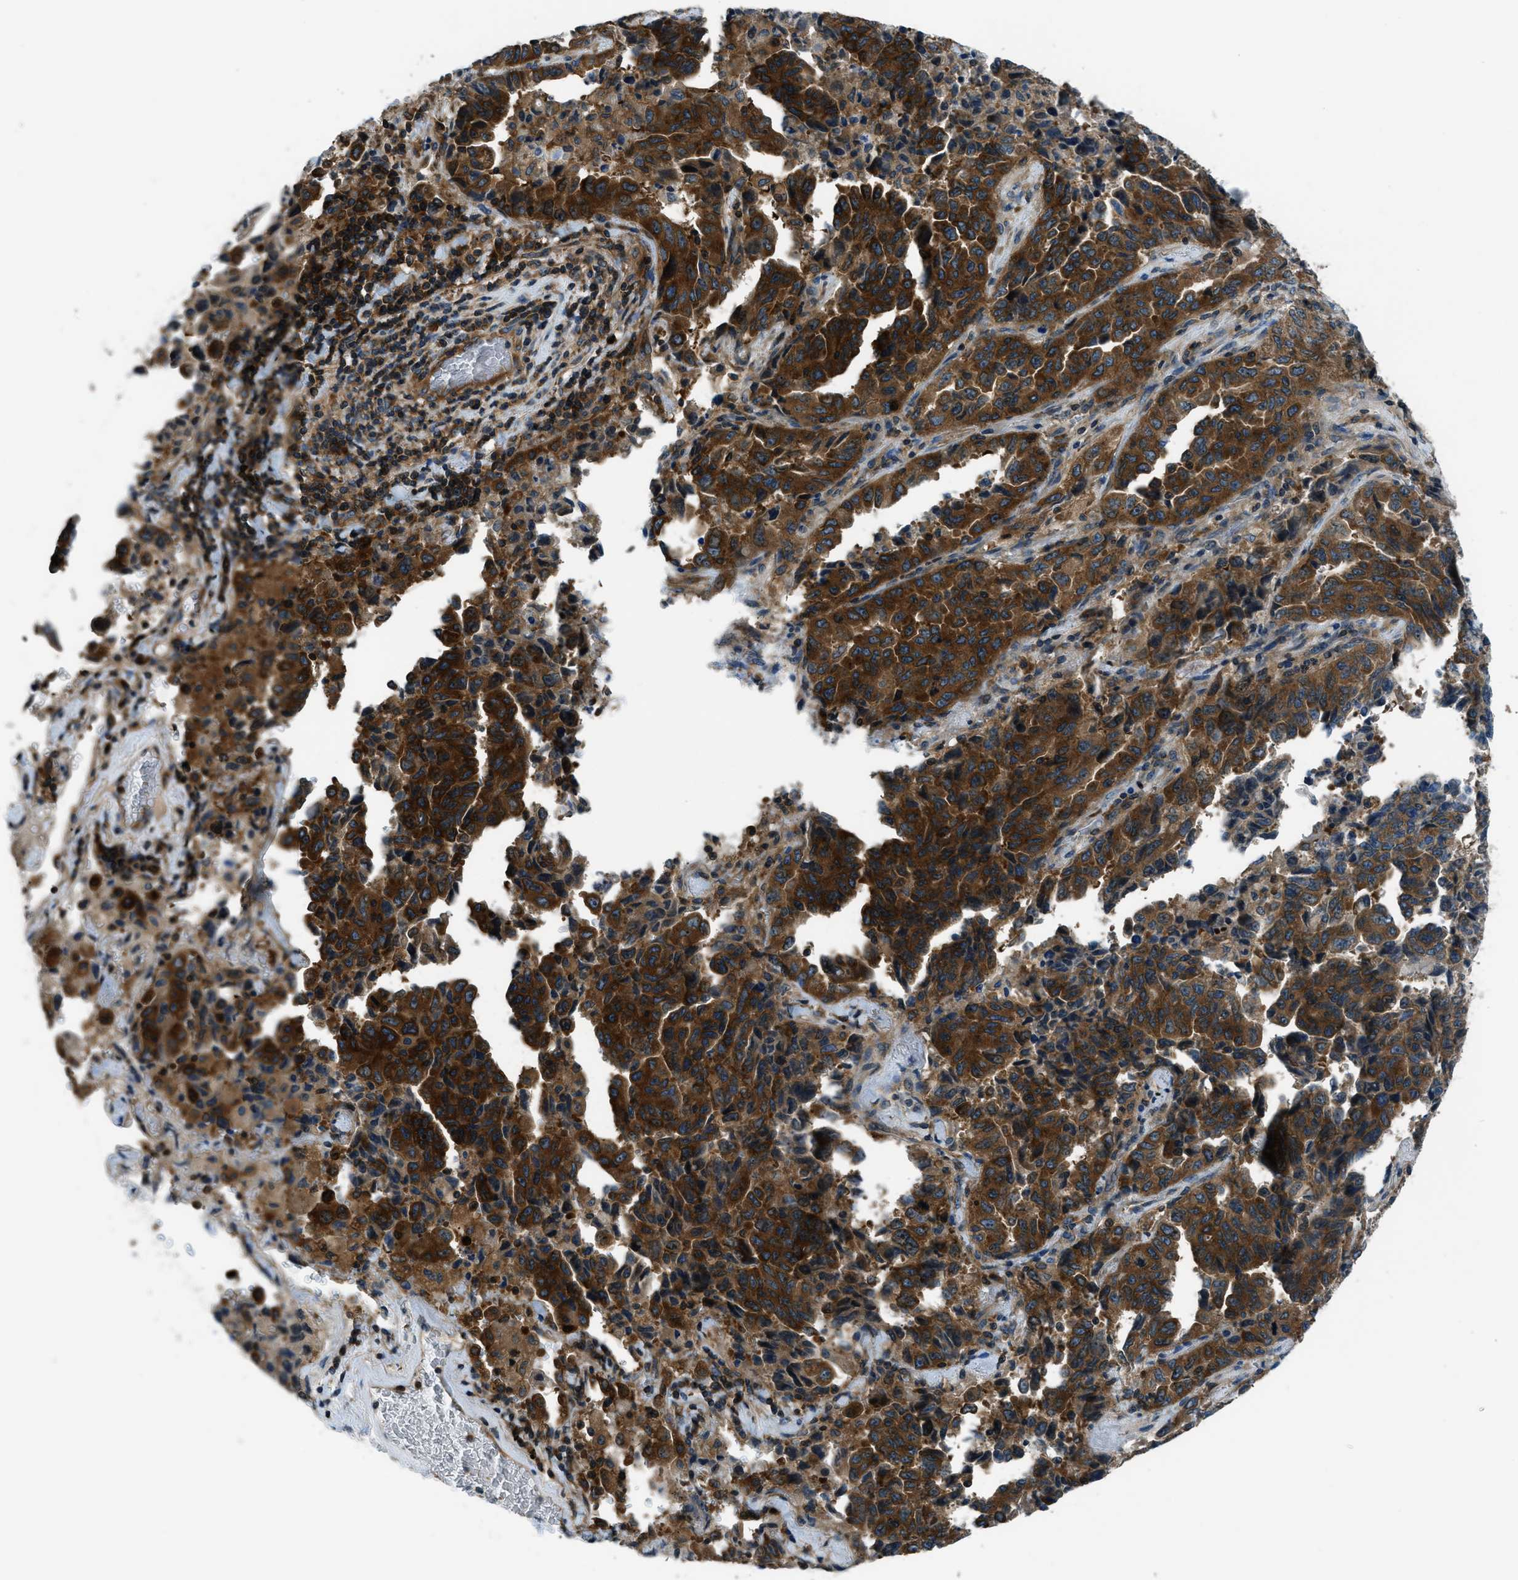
{"staining": {"intensity": "strong", "quantity": ">75%", "location": "cytoplasmic/membranous"}, "tissue": "lung cancer", "cell_type": "Tumor cells", "image_type": "cancer", "snomed": [{"axis": "morphology", "description": "Adenocarcinoma, NOS"}, {"axis": "topography", "description": "Lung"}], "caption": "Immunohistochemistry of lung cancer (adenocarcinoma) demonstrates high levels of strong cytoplasmic/membranous positivity in about >75% of tumor cells.", "gene": "ARFGAP2", "patient": {"sex": "female", "age": 51}}